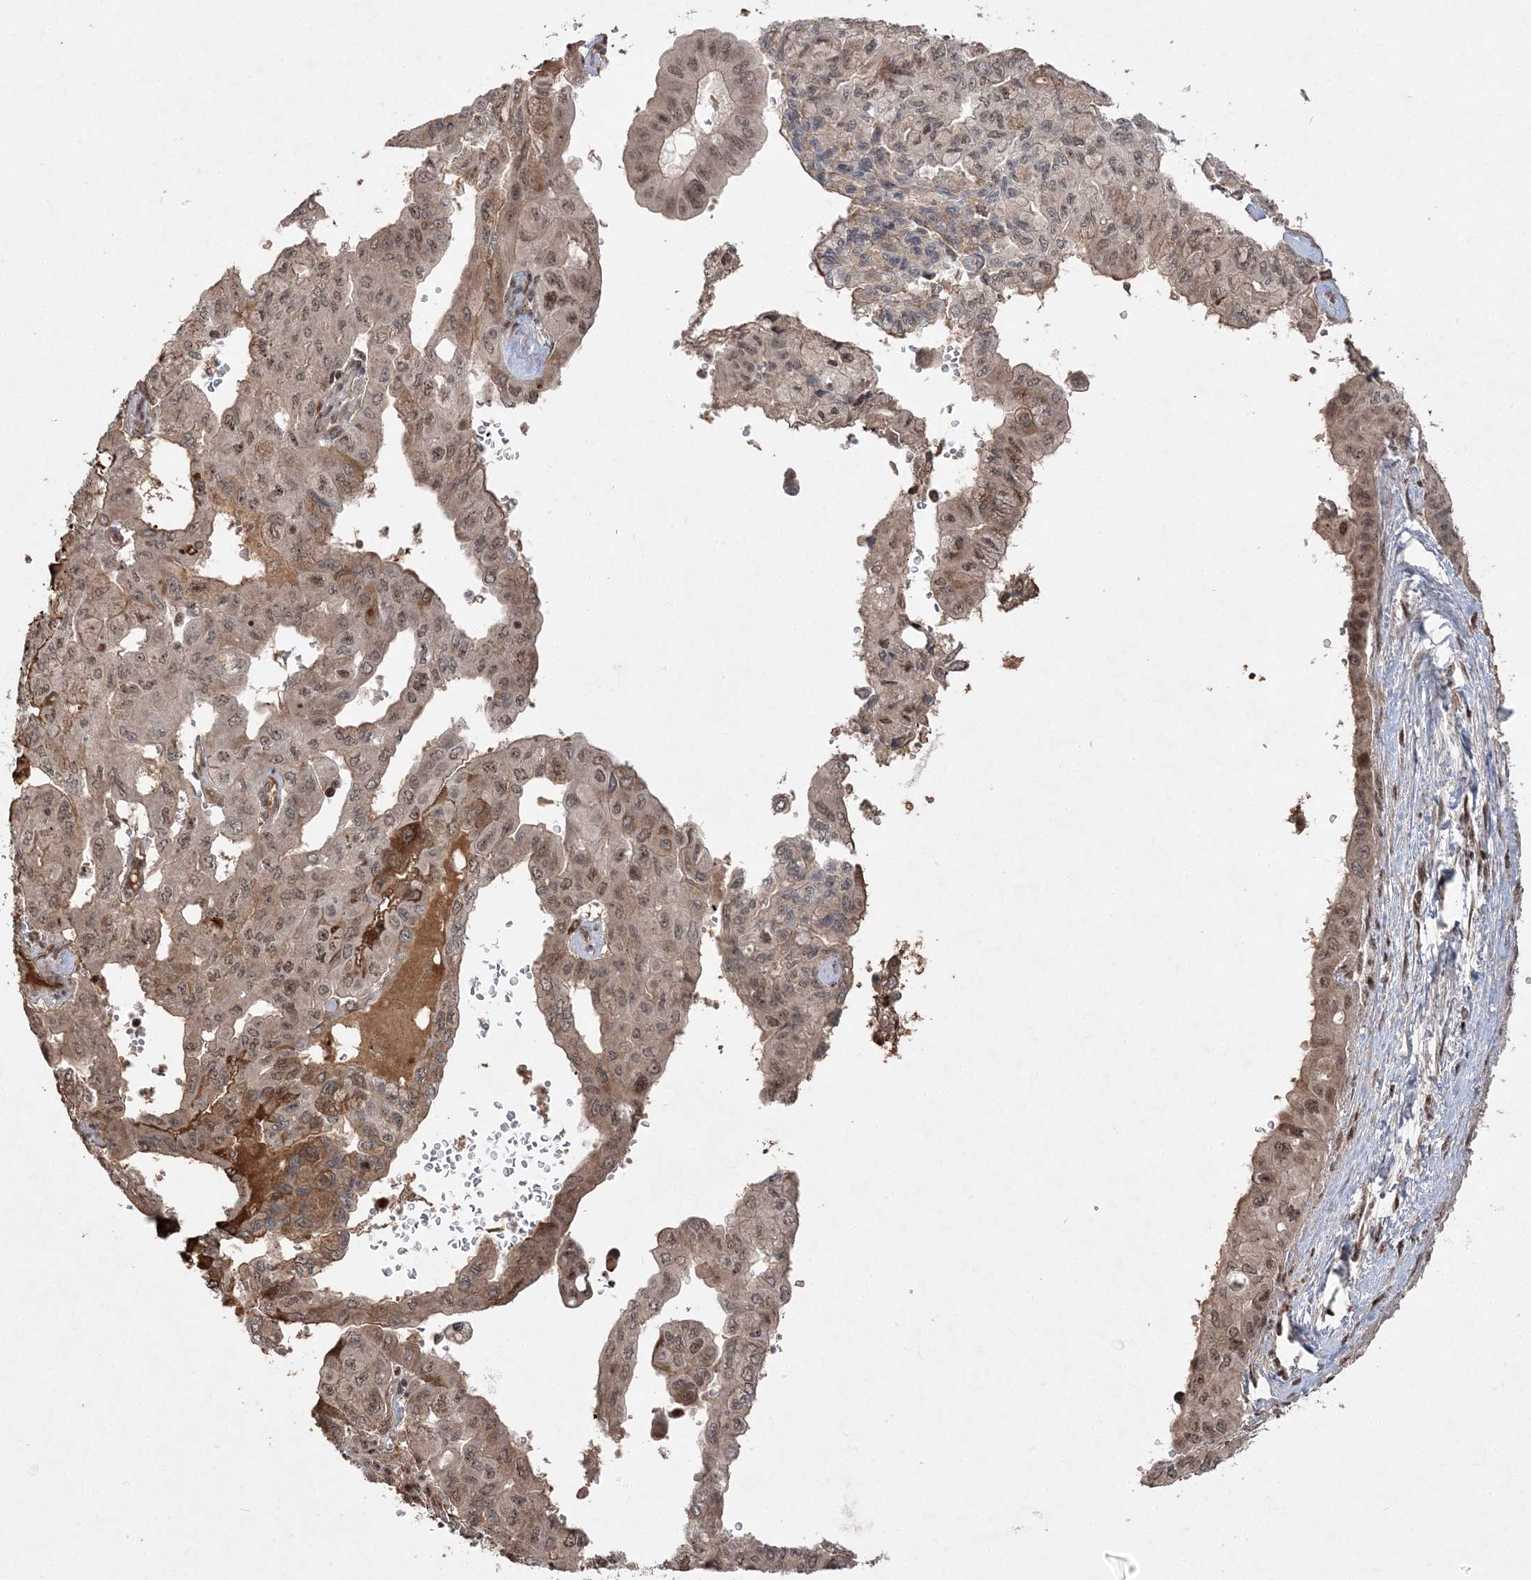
{"staining": {"intensity": "weak", "quantity": ">75%", "location": "cytoplasmic/membranous,nuclear"}, "tissue": "pancreatic cancer", "cell_type": "Tumor cells", "image_type": "cancer", "snomed": [{"axis": "morphology", "description": "Adenocarcinoma, NOS"}, {"axis": "topography", "description": "Pancreas"}], "caption": "Immunohistochemistry (IHC) histopathology image of neoplastic tissue: pancreatic cancer stained using immunohistochemistry (IHC) reveals low levels of weak protein expression localized specifically in the cytoplasmic/membranous and nuclear of tumor cells, appearing as a cytoplasmic/membranous and nuclear brown color.", "gene": "RBM17", "patient": {"sex": "male", "age": 51}}